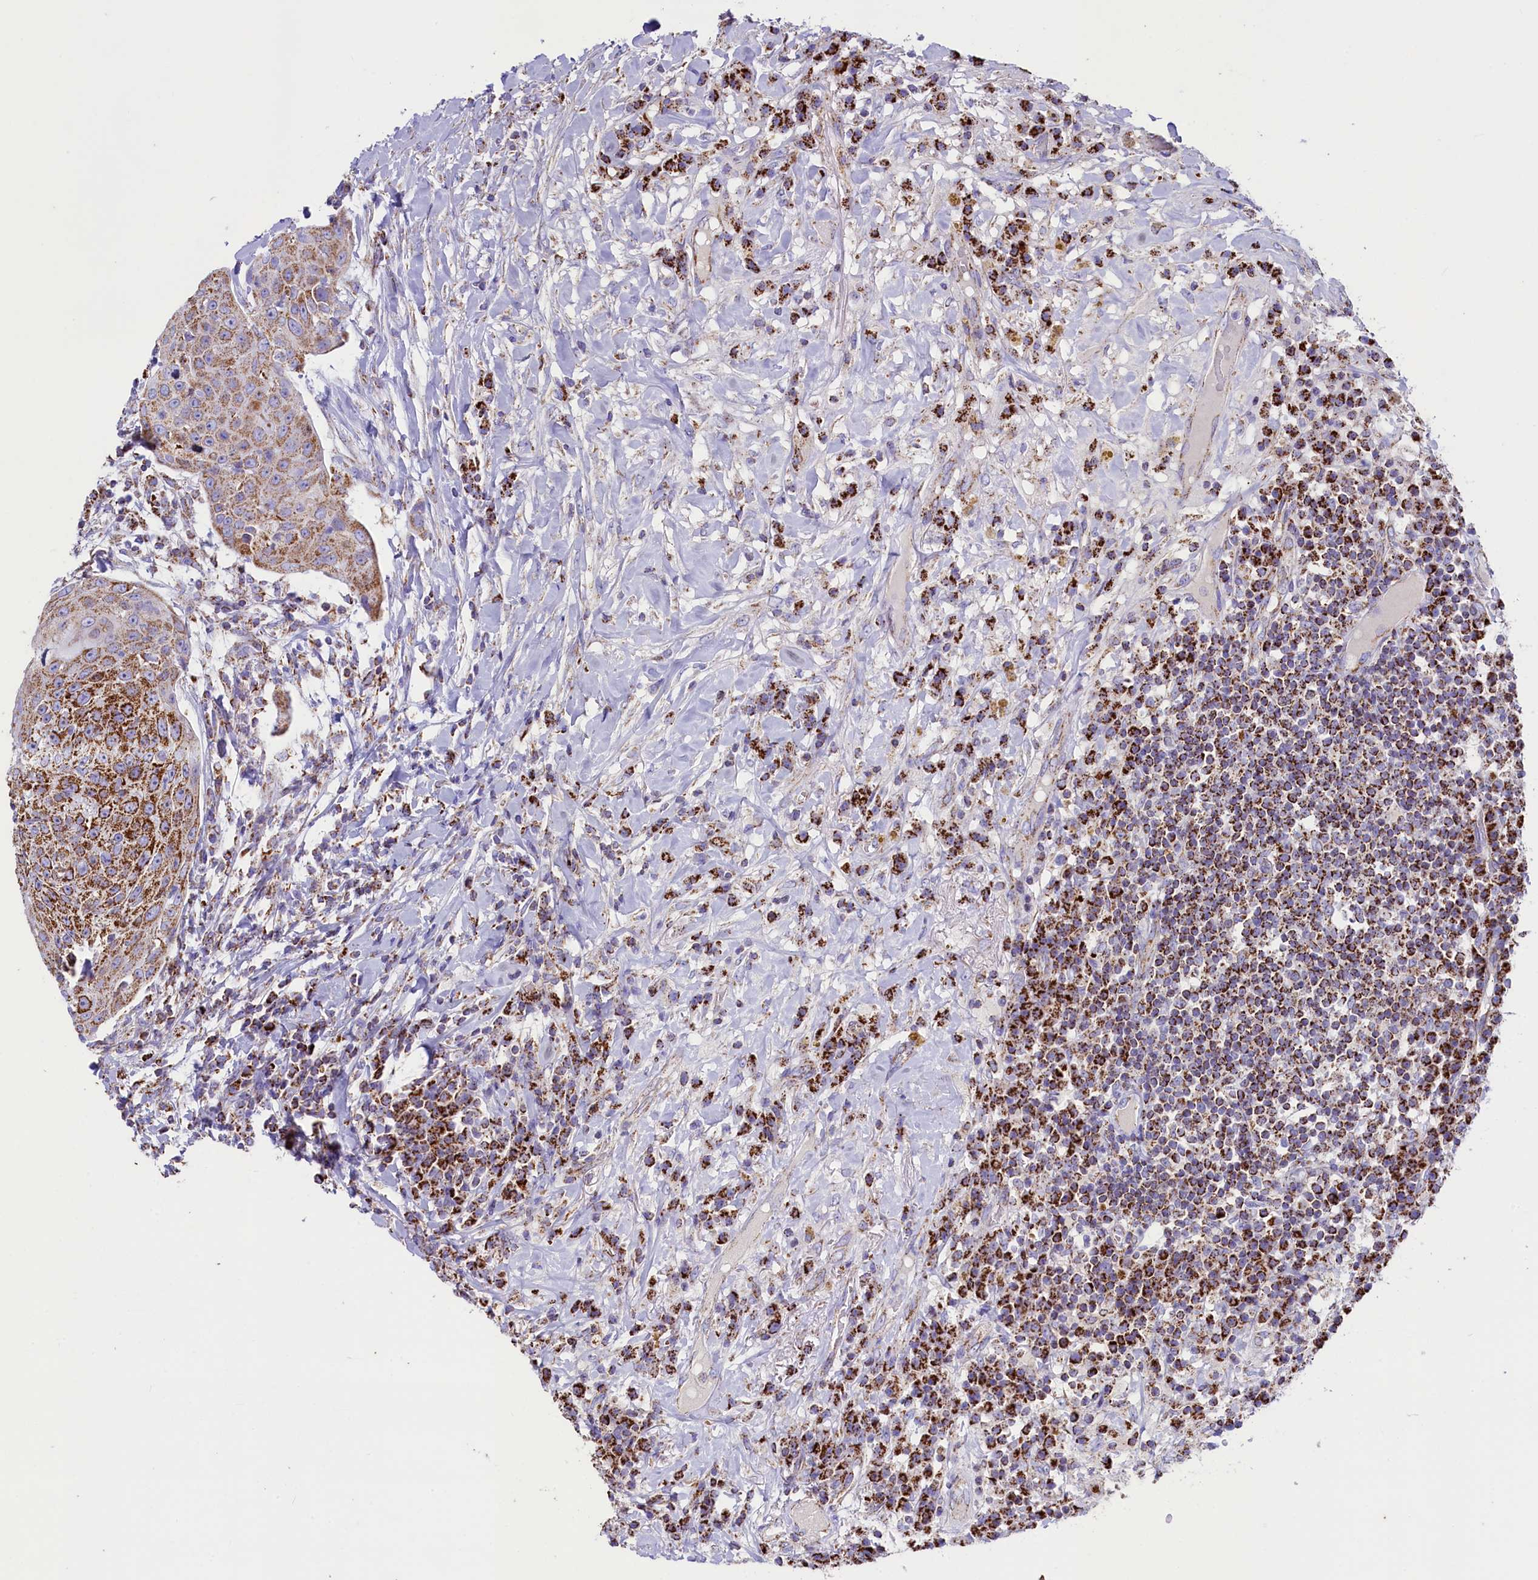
{"staining": {"intensity": "strong", "quantity": "25%-75%", "location": "cytoplasmic/membranous"}, "tissue": "urothelial cancer", "cell_type": "Tumor cells", "image_type": "cancer", "snomed": [{"axis": "morphology", "description": "Urothelial carcinoma, High grade"}, {"axis": "topography", "description": "Urinary bladder"}], "caption": "Protein expression analysis of urothelial cancer demonstrates strong cytoplasmic/membranous expression in approximately 25%-75% of tumor cells.", "gene": "IDH3A", "patient": {"sex": "female", "age": 63}}